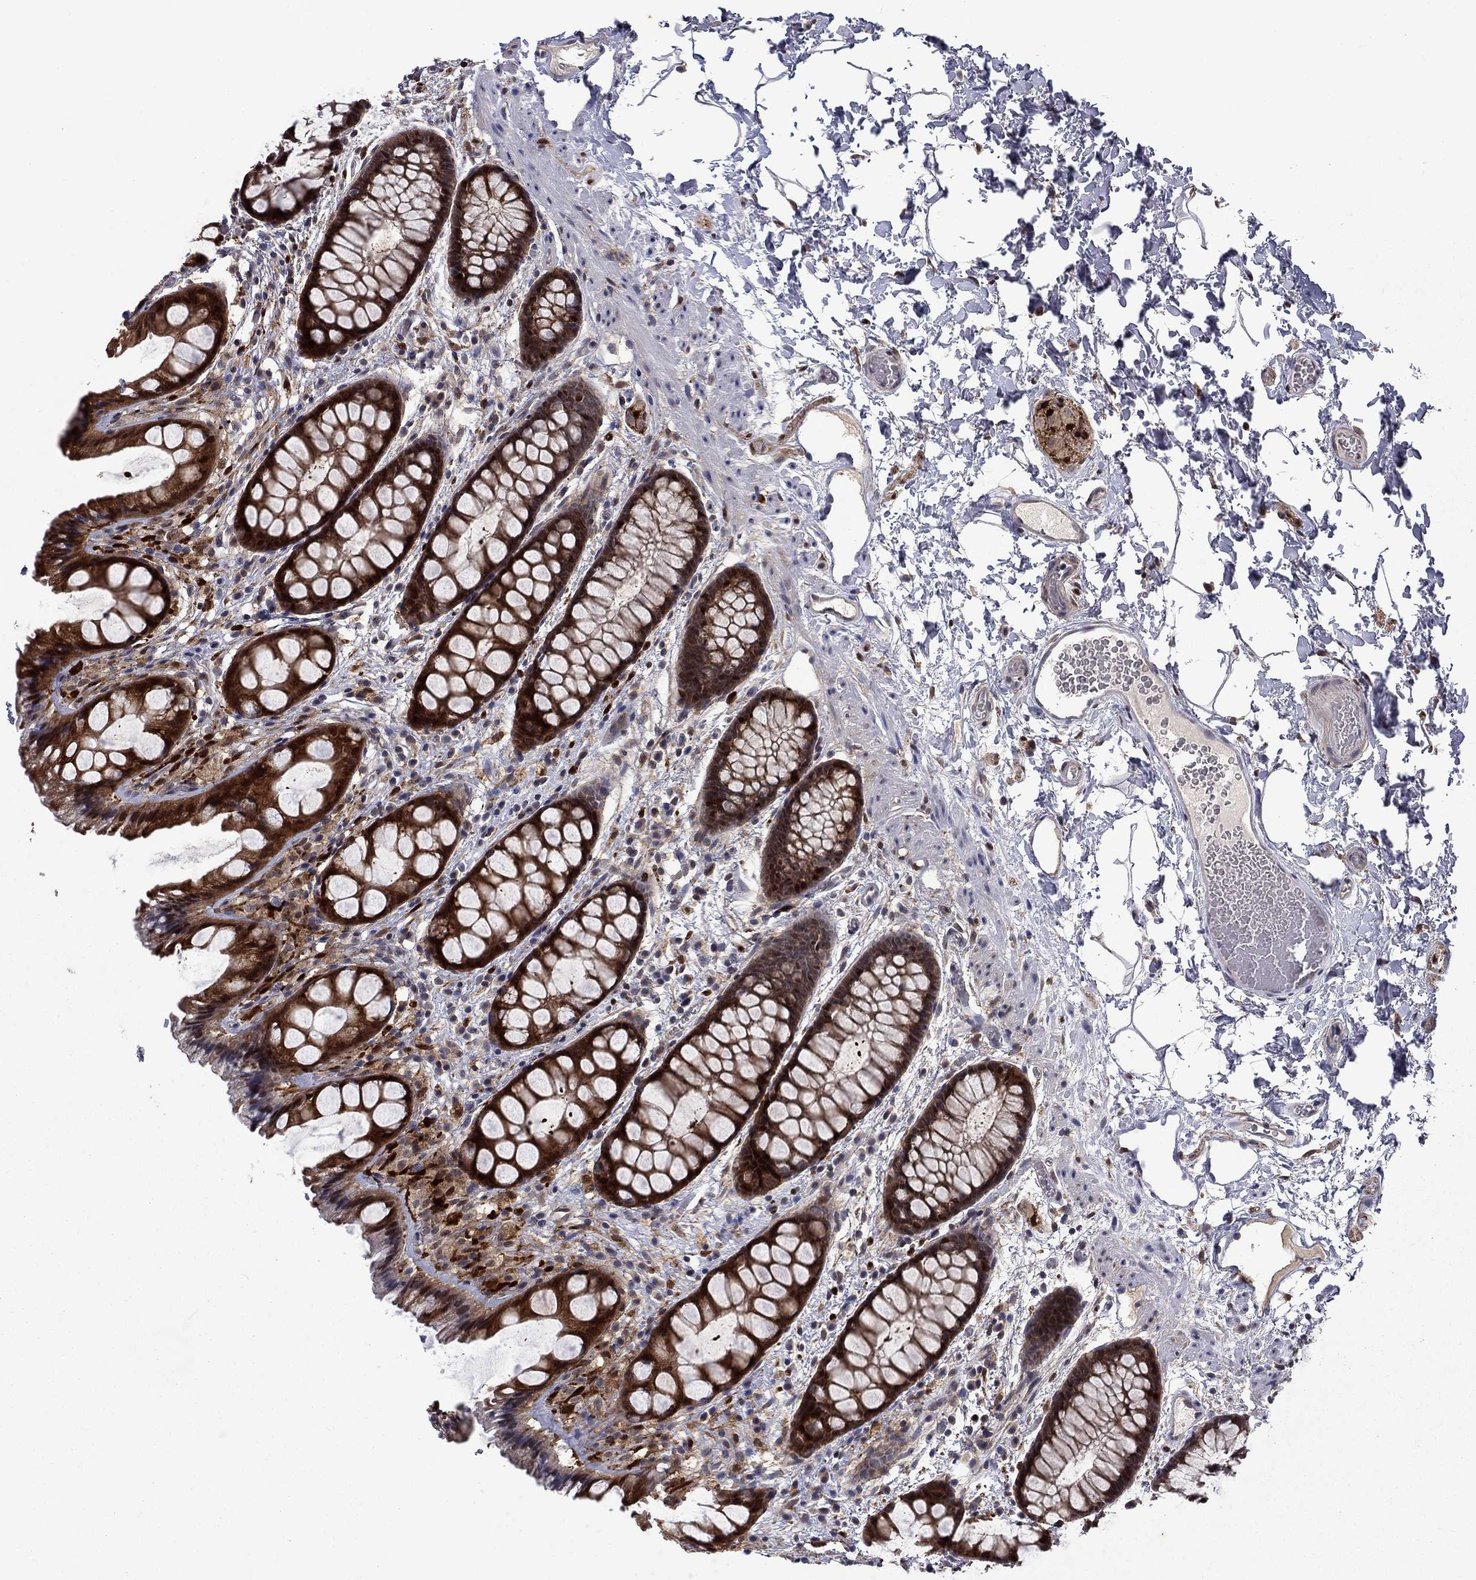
{"staining": {"intensity": "strong", "quantity": "25%-75%", "location": "cytoplasmic/membranous"}, "tissue": "rectum", "cell_type": "Glandular cells", "image_type": "normal", "snomed": [{"axis": "morphology", "description": "Normal tissue, NOS"}, {"axis": "topography", "description": "Rectum"}], "caption": "A brown stain labels strong cytoplasmic/membranous expression of a protein in glandular cells of benign human rectum.", "gene": "CBR1", "patient": {"sex": "female", "age": 62}}